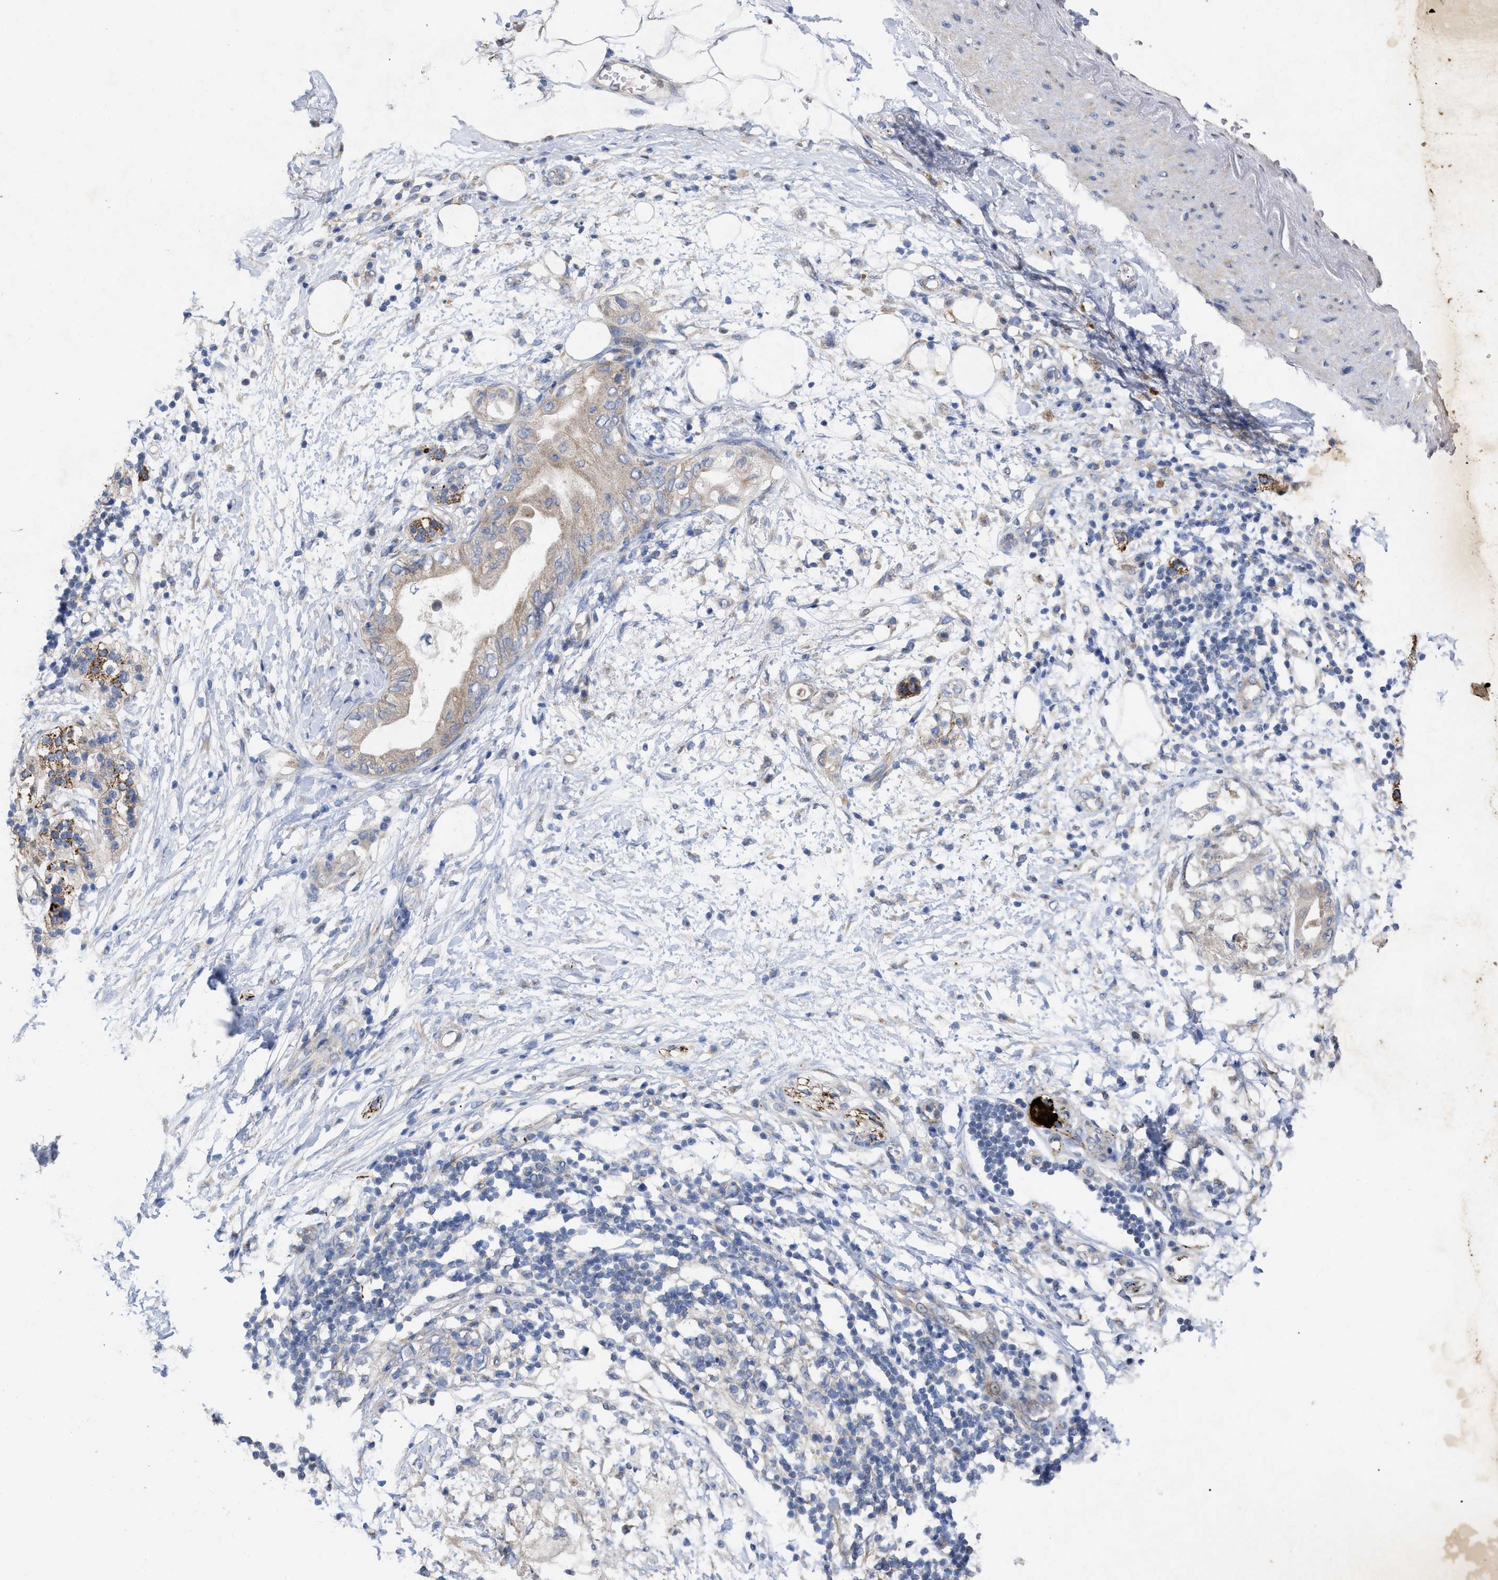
{"staining": {"intensity": "negative", "quantity": "none", "location": "none"}, "tissue": "adipose tissue", "cell_type": "Adipocytes", "image_type": "normal", "snomed": [{"axis": "morphology", "description": "Normal tissue, NOS"}, {"axis": "morphology", "description": "Adenocarcinoma, NOS"}, {"axis": "topography", "description": "Duodenum"}, {"axis": "topography", "description": "Peripheral nerve tissue"}], "caption": "IHC image of unremarkable human adipose tissue stained for a protein (brown), which displays no positivity in adipocytes. The staining is performed using DAB (3,3'-diaminobenzidine) brown chromogen with nuclei counter-stained in using hematoxylin.", "gene": "VIP", "patient": {"sex": "female", "age": 60}}